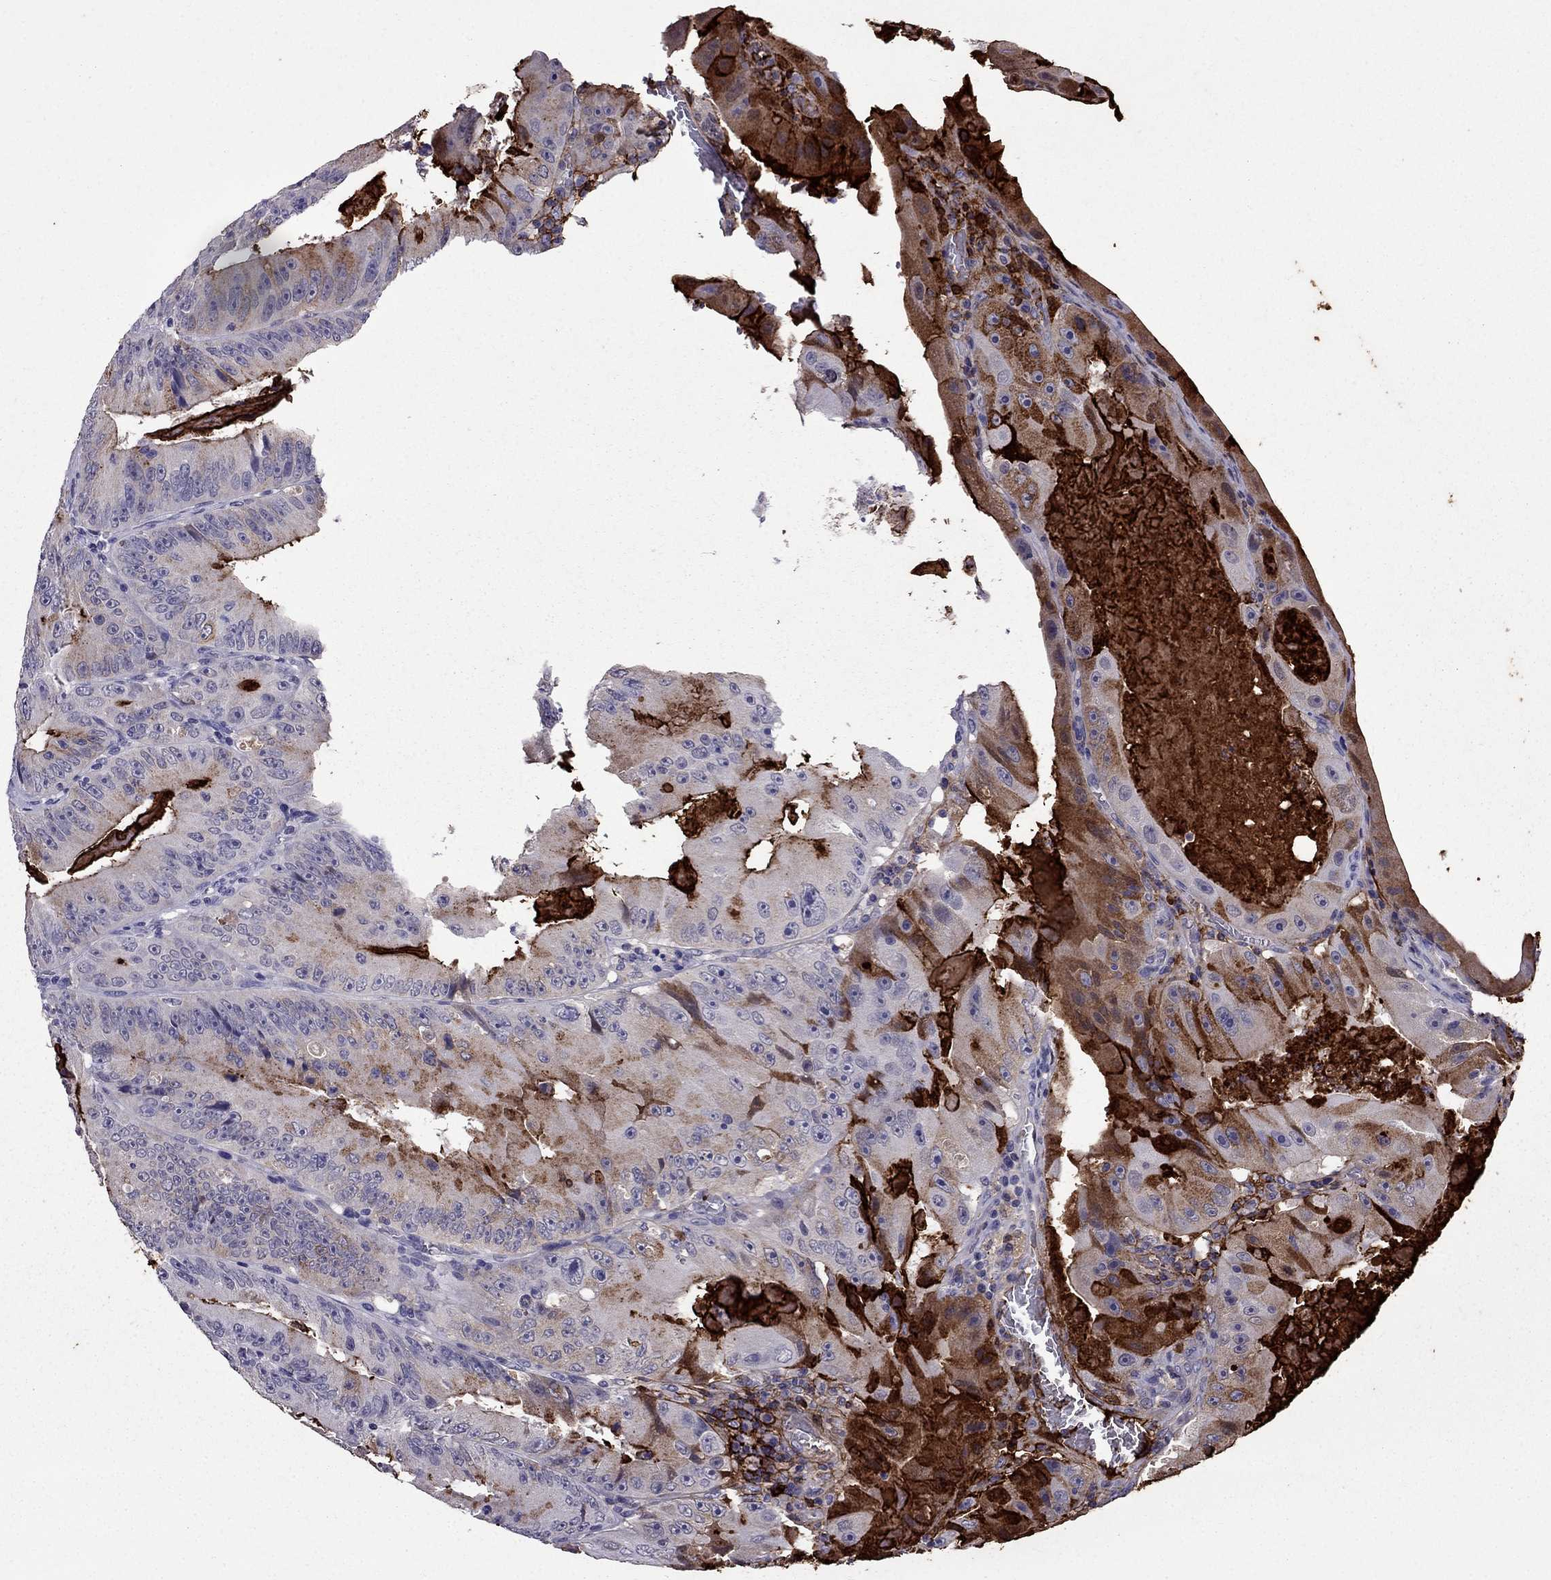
{"staining": {"intensity": "moderate", "quantity": "<25%", "location": "cytoplasmic/membranous"}, "tissue": "colorectal cancer", "cell_type": "Tumor cells", "image_type": "cancer", "snomed": [{"axis": "morphology", "description": "Adenocarcinoma, NOS"}, {"axis": "topography", "description": "Colon"}], "caption": "Colorectal adenocarcinoma tissue reveals moderate cytoplasmic/membranous staining in approximately <25% of tumor cells", "gene": "OLFM4", "patient": {"sex": "female", "age": 86}}